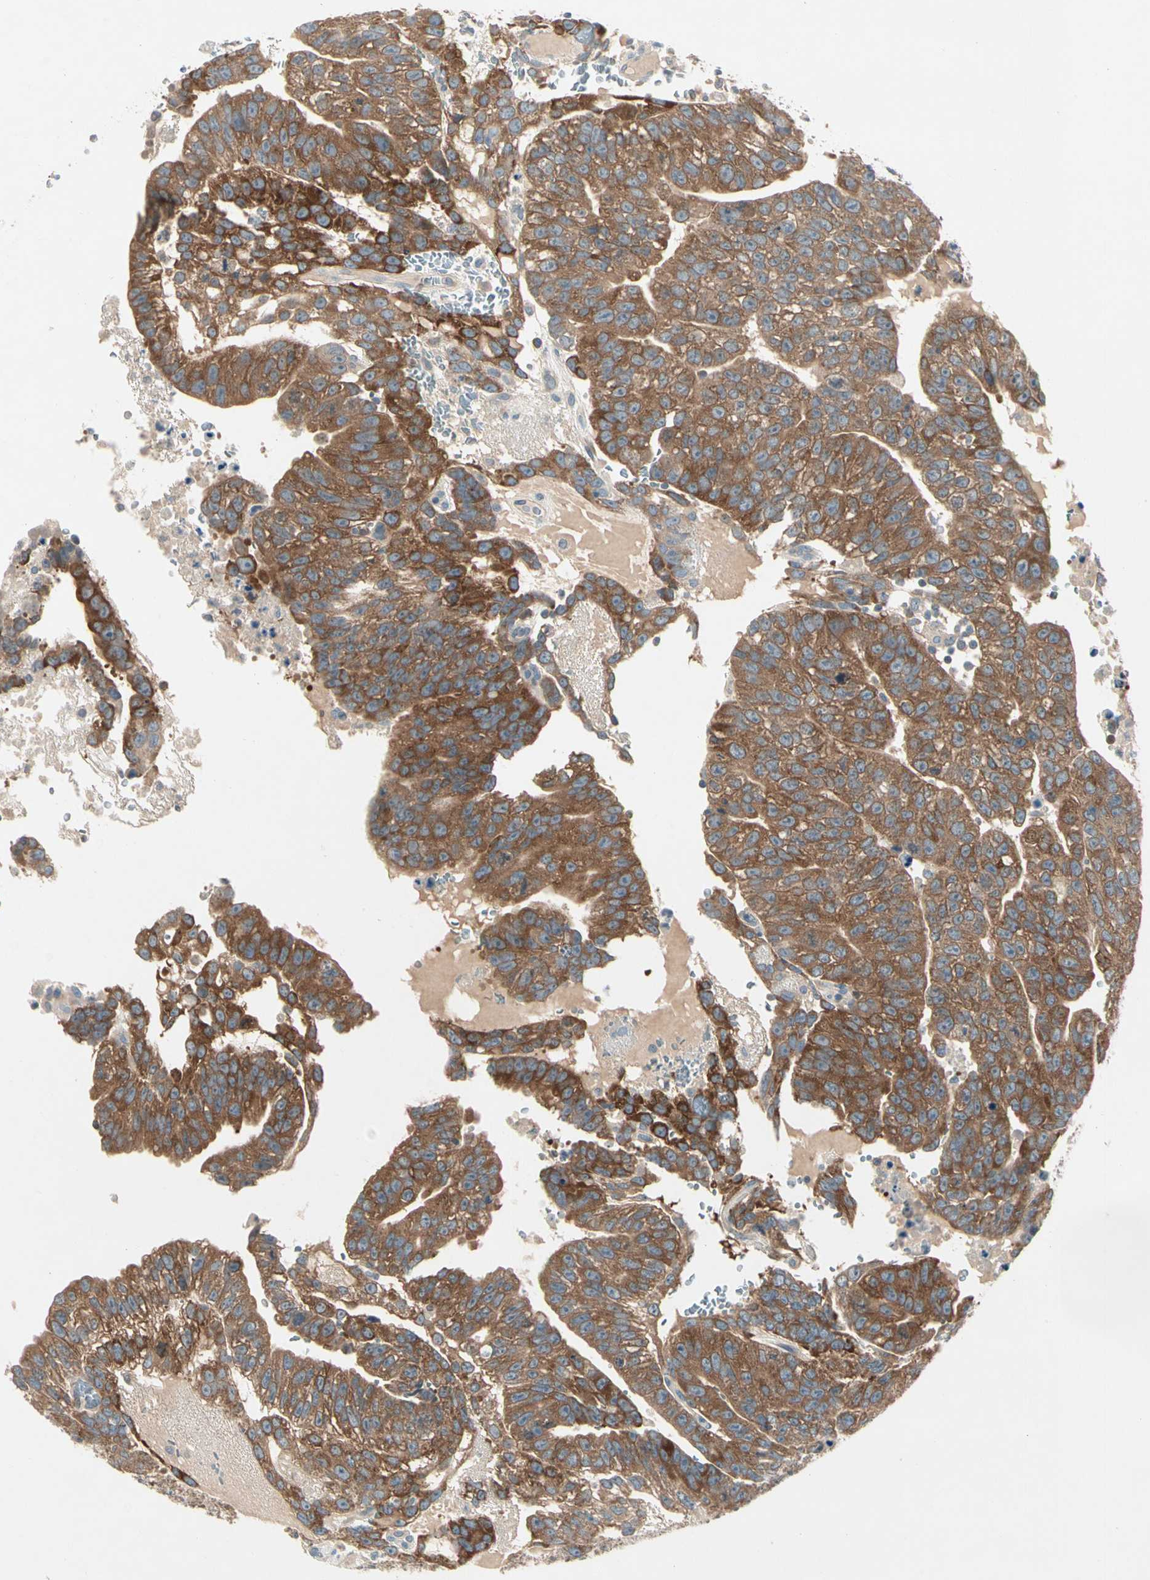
{"staining": {"intensity": "strong", "quantity": ">75%", "location": "cytoplasmic/membranous"}, "tissue": "testis cancer", "cell_type": "Tumor cells", "image_type": "cancer", "snomed": [{"axis": "morphology", "description": "Seminoma, NOS"}, {"axis": "morphology", "description": "Carcinoma, Embryonal, NOS"}, {"axis": "topography", "description": "Testis"}], "caption": "Protein staining reveals strong cytoplasmic/membranous expression in approximately >75% of tumor cells in testis seminoma.", "gene": "IL1R1", "patient": {"sex": "male", "age": 52}}